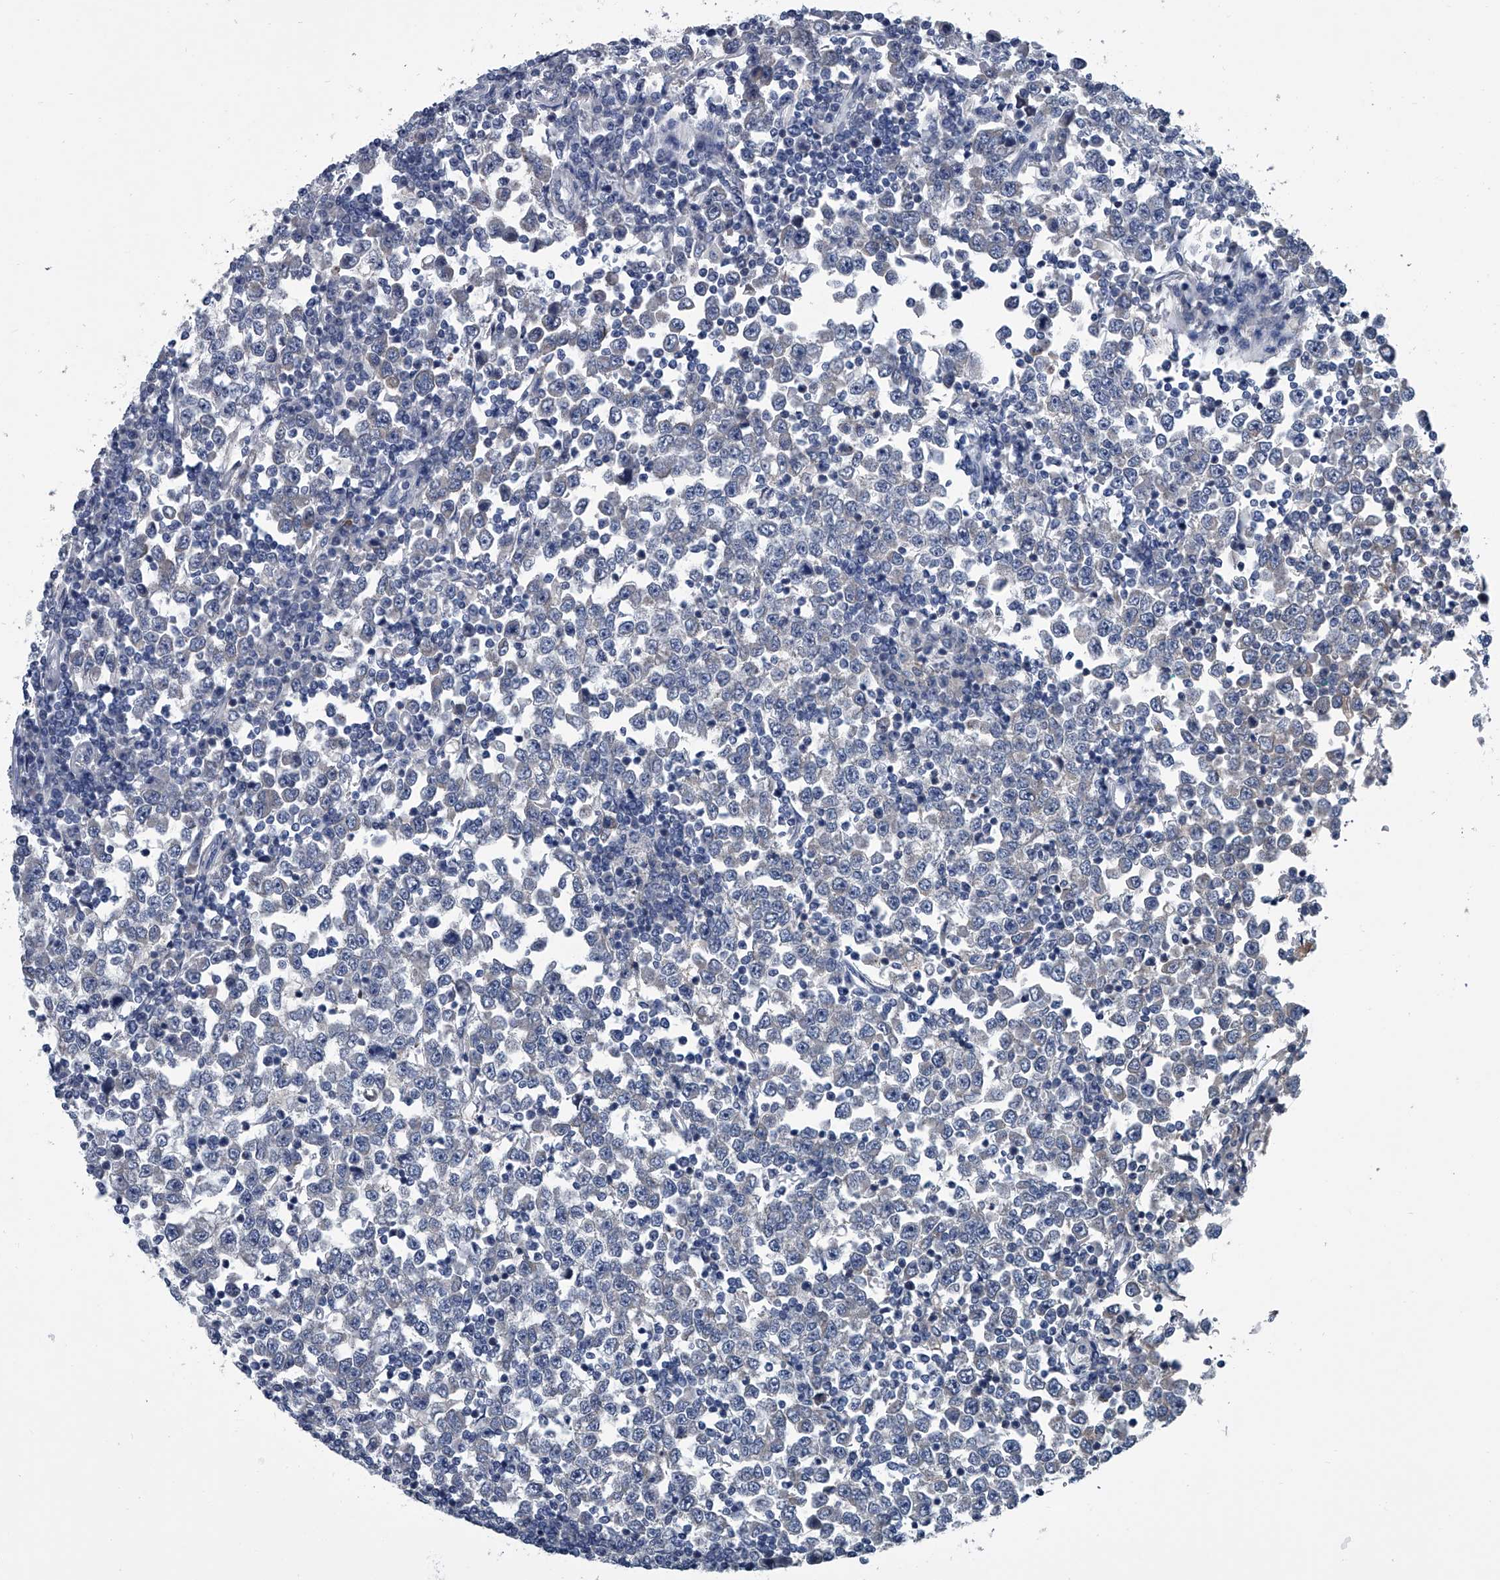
{"staining": {"intensity": "weak", "quantity": "<25%", "location": "cytoplasmic/membranous"}, "tissue": "testis cancer", "cell_type": "Tumor cells", "image_type": "cancer", "snomed": [{"axis": "morphology", "description": "Seminoma, NOS"}, {"axis": "topography", "description": "Testis"}], "caption": "Tumor cells are negative for brown protein staining in seminoma (testis).", "gene": "PPP2R5D", "patient": {"sex": "male", "age": 65}}